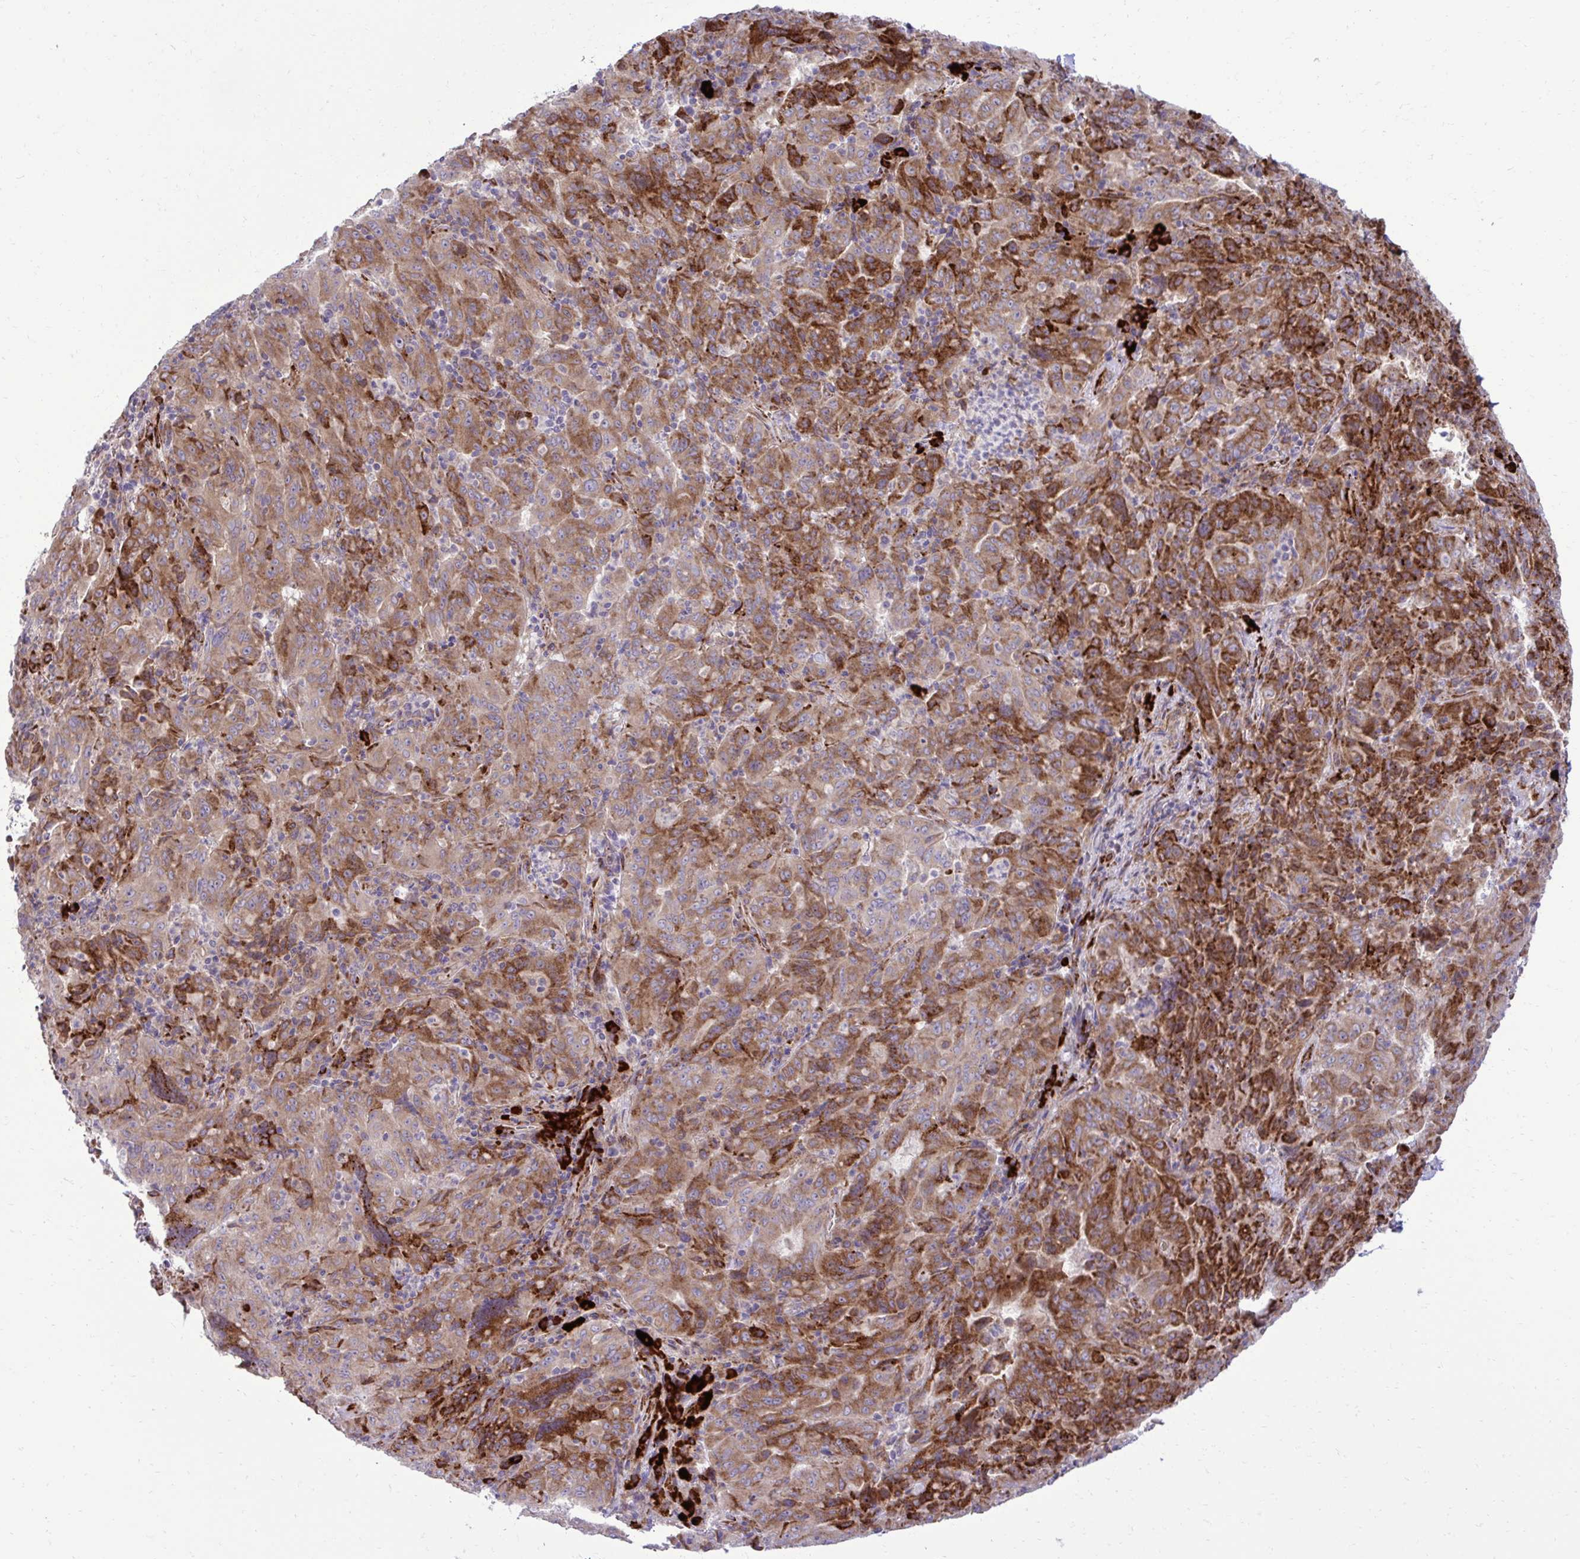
{"staining": {"intensity": "strong", "quantity": ">75%", "location": "cytoplasmic/membranous"}, "tissue": "pancreatic cancer", "cell_type": "Tumor cells", "image_type": "cancer", "snomed": [{"axis": "morphology", "description": "Adenocarcinoma, NOS"}, {"axis": "topography", "description": "Pancreas"}], "caption": "Protein expression analysis of adenocarcinoma (pancreatic) exhibits strong cytoplasmic/membranous positivity in about >75% of tumor cells.", "gene": "LIMS1", "patient": {"sex": "male", "age": 63}}